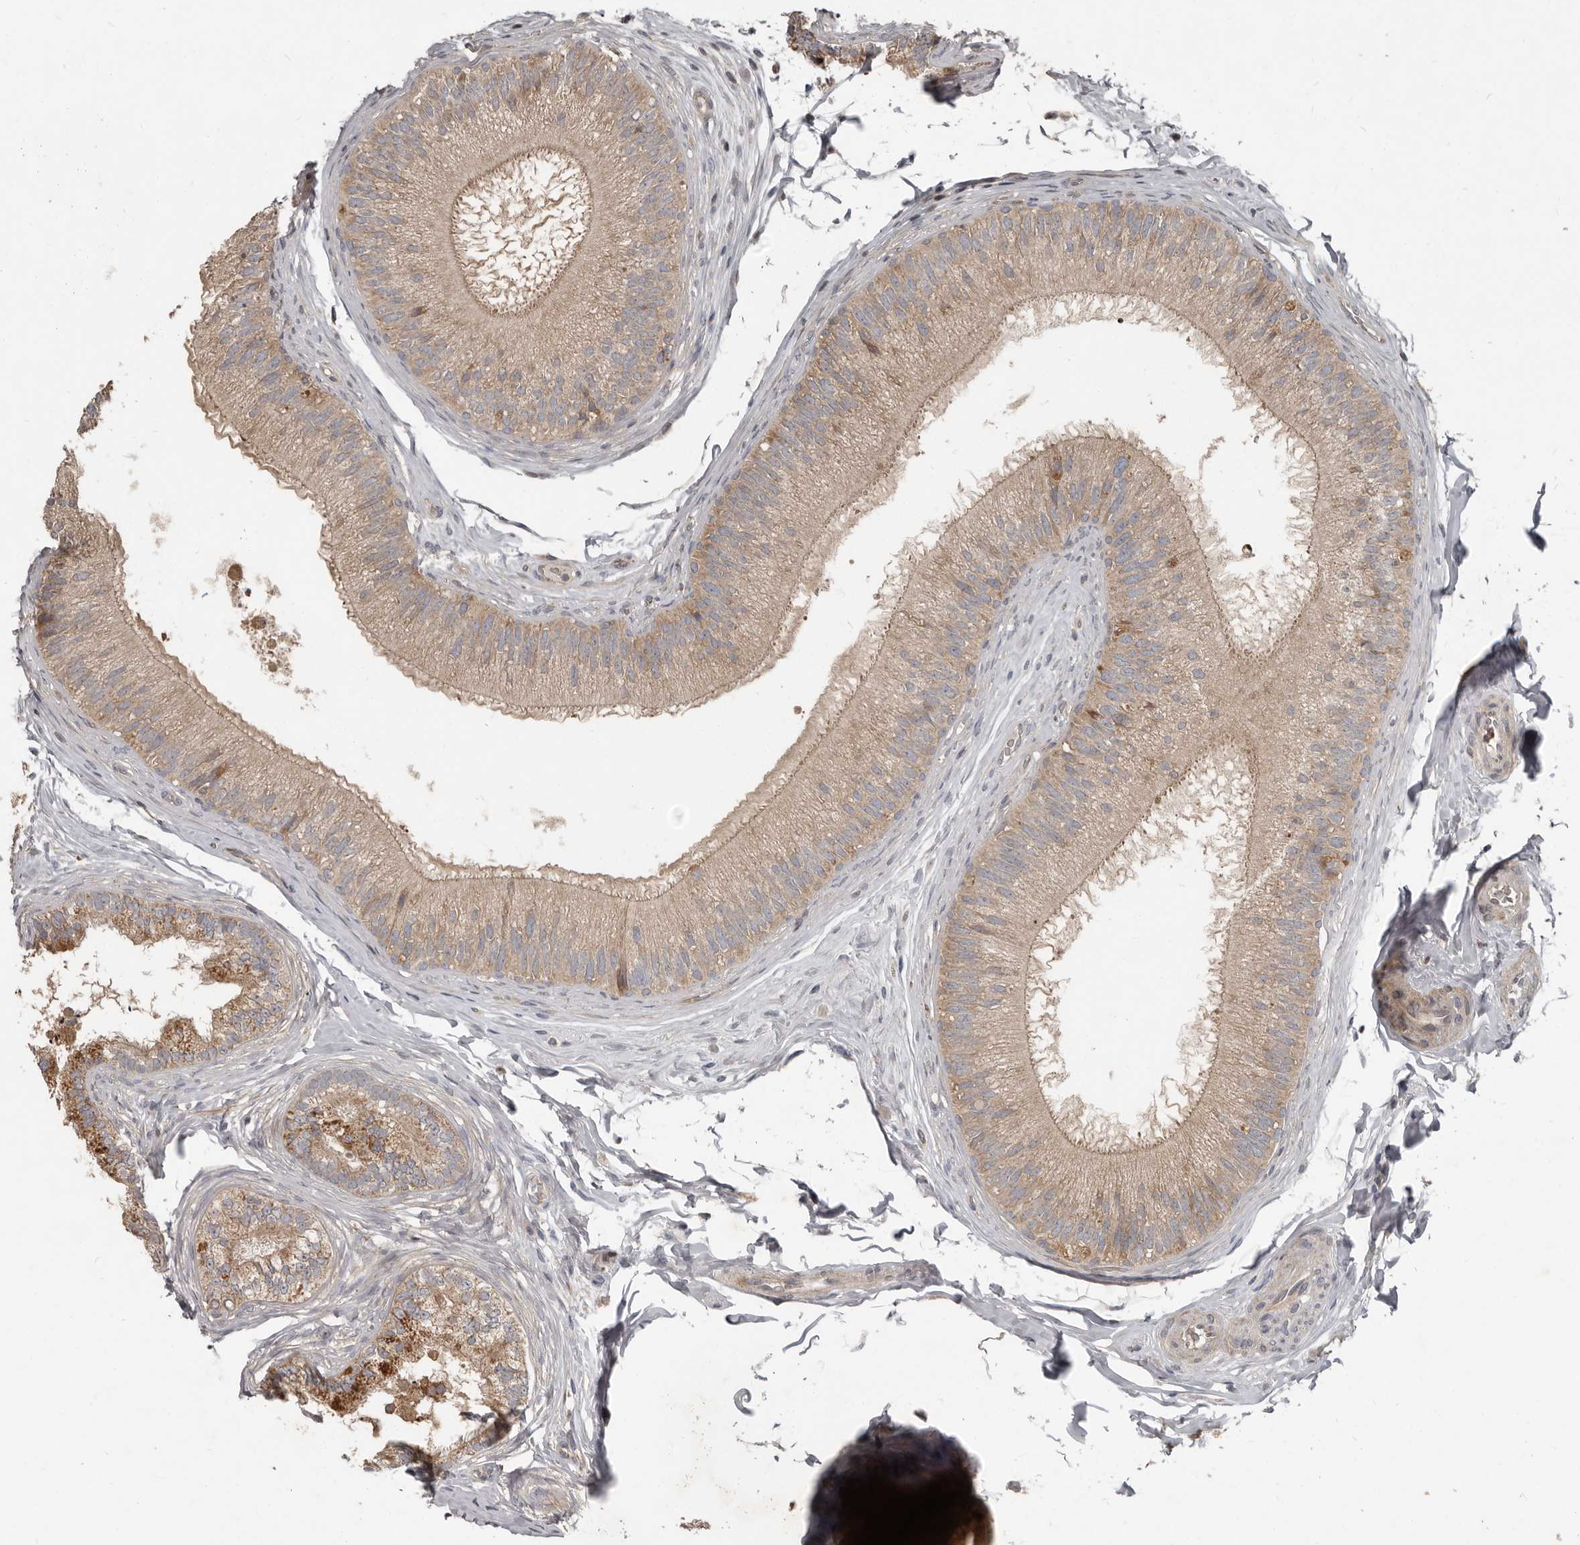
{"staining": {"intensity": "moderate", "quantity": ">75%", "location": "cytoplasmic/membranous"}, "tissue": "epididymis", "cell_type": "Glandular cells", "image_type": "normal", "snomed": [{"axis": "morphology", "description": "Normal tissue, NOS"}, {"axis": "topography", "description": "Epididymis"}], "caption": "Immunohistochemistry staining of normal epididymis, which exhibits medium levels of moderate cytoplasmic/membranous staining in about >75% of glandular cells indicating moderate cytoplasmic/membranous protein expression. The staining was performed using DAB (brown) for protein detection and nuclei were counterstained in hematoxylin (blue).", "gene": "FBXO31", "patient": {"sex": "male", "age": 45}}